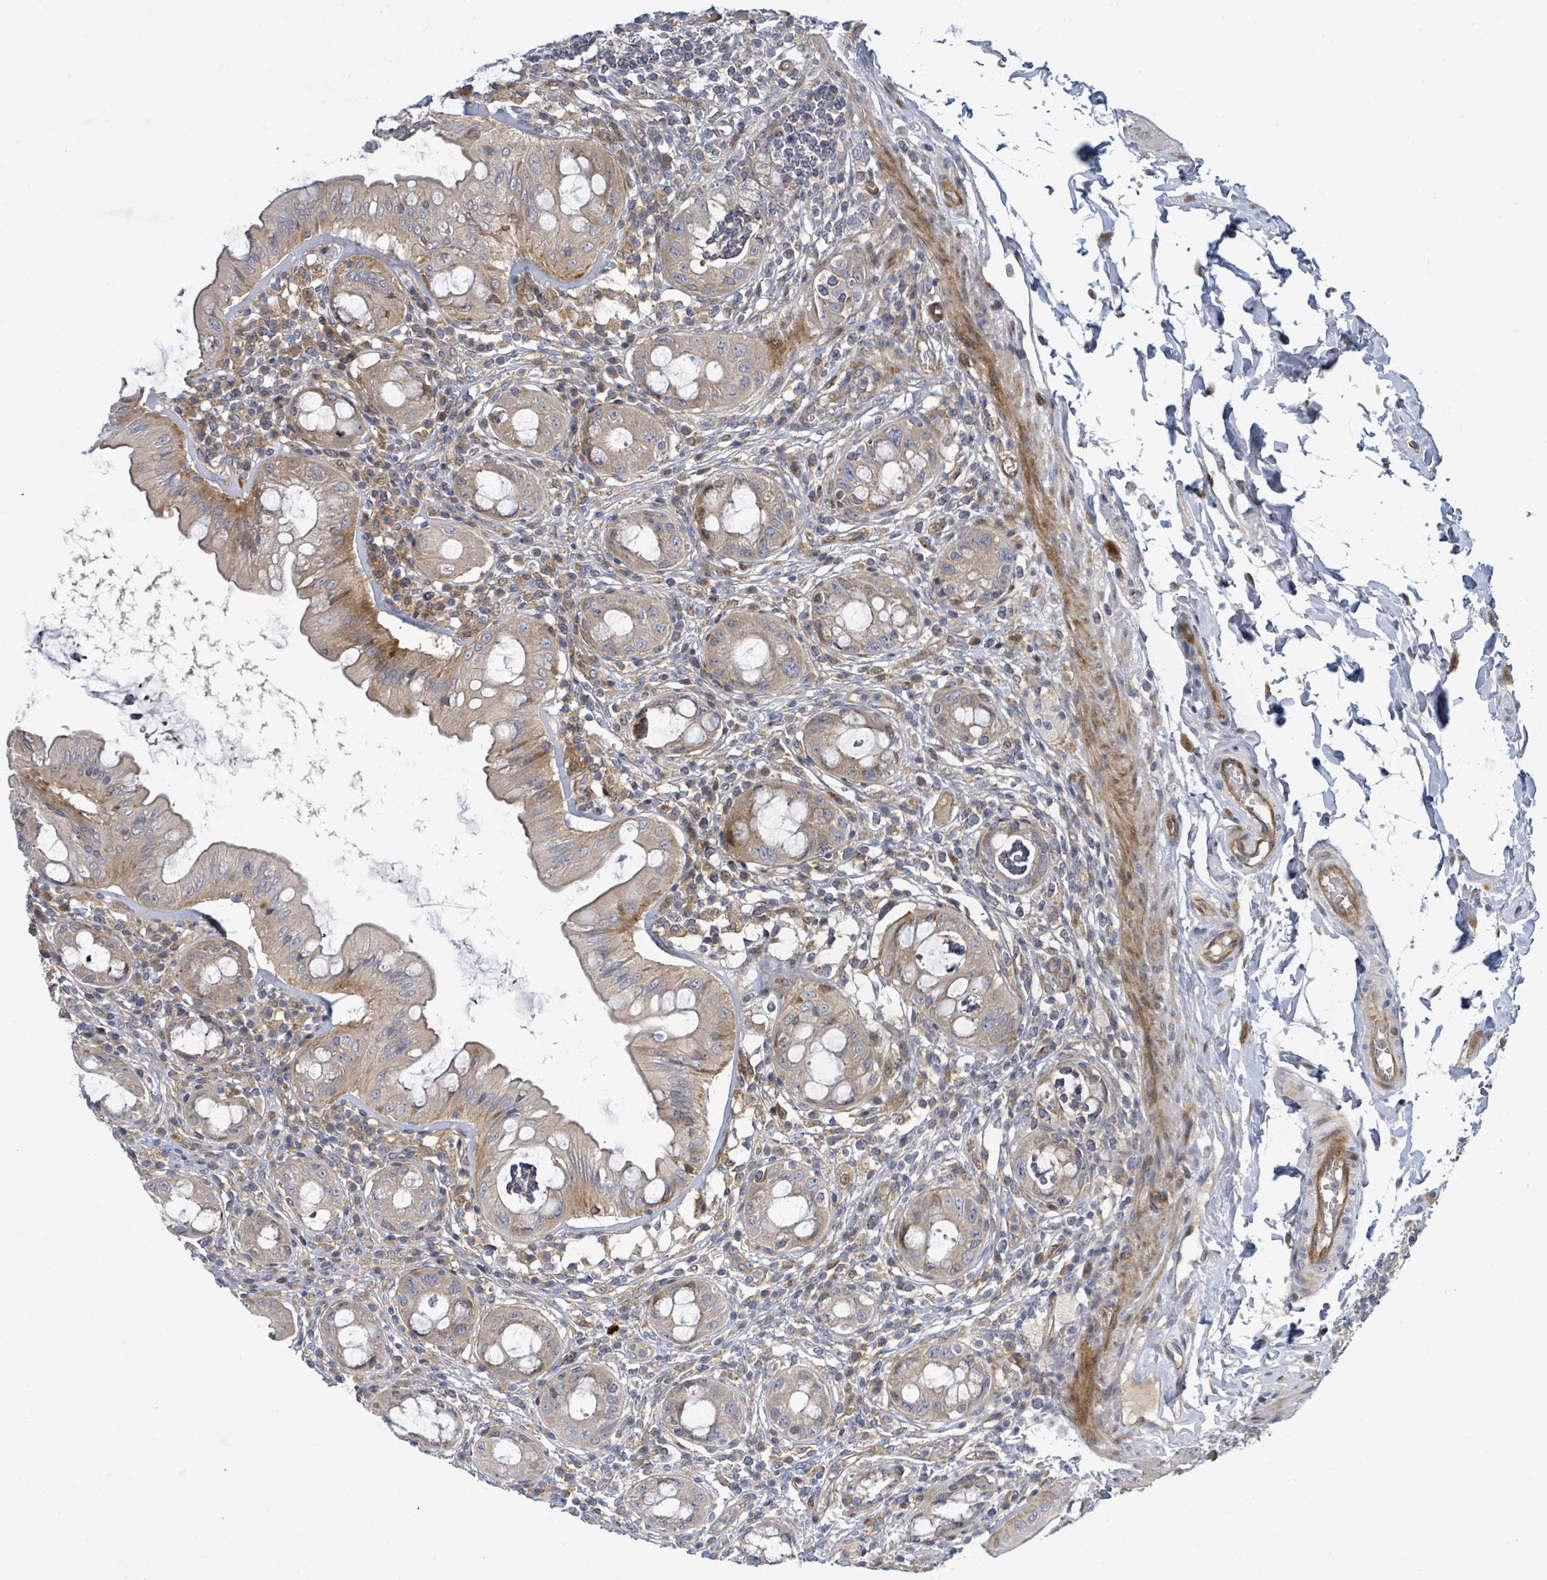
{"staining": {"intensity": "moderate", "quantity": "25%-75%", "location": "cytoplasmic/membranous"}, "tissue": "rectum", "cell_type": "Glandular cells", "image_type": "normal", "snomed": [{"axis": "morphology", "description": "Normal tissue, NOS"}, {"axis": "topography", "description": "Rectum"}], "caption": "An immunohistochemistry image of benign tissue is shown. Protein staining in brown highlights moderate cytoplasmic/membranous positivity in rectum within glandular cells. The staining was performed using DAB to visualize the protein expression in brown, while the nuclei were stained in blue with hematoxylin (Magnification: 20x).", "gene": "CFAP210", "patient": {"sex": "female", "age": 57}}